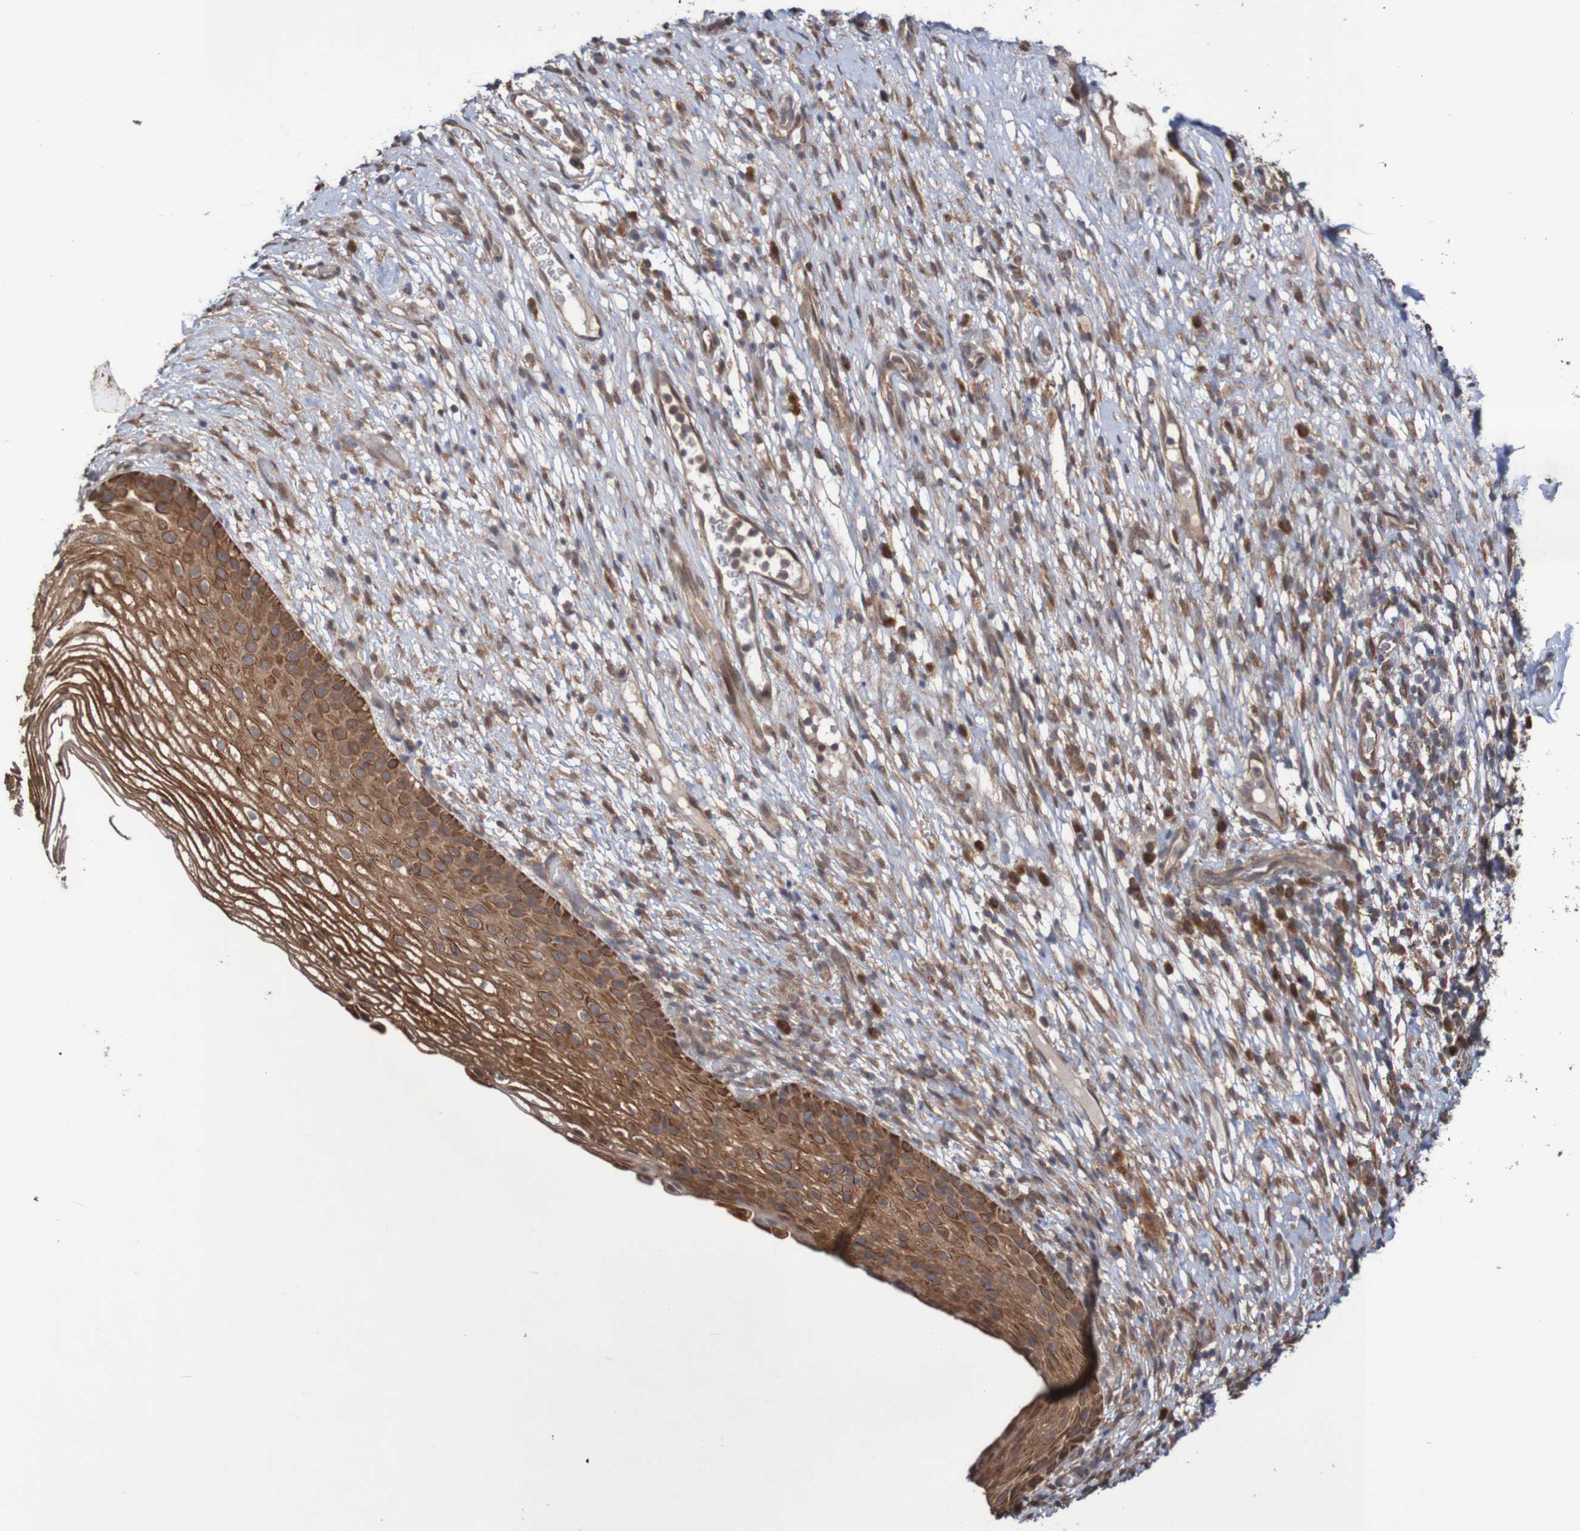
{"staining": {"intensity": "moderate", "quantity": ">75%", "location": "cytoplasmic/membranous"}, "tissue": "cervical cancer", "cell_type": "Tumor cells", "image_type": "cancer", "snomed": [{"axis": "morphology", "description": "Squamous cell carcinoma, NOS"}, {"axis": "topography", "description": "Cervix"}], "caption": "A photomicrograph of human cervical cancer (squamous cell carcinoma) stained for a protein reveals moderate cytoplasmic/membranous brown staining in tumor cells.", "gene": "PHPT1", "patient": {"sex": "female", "age": 51}}